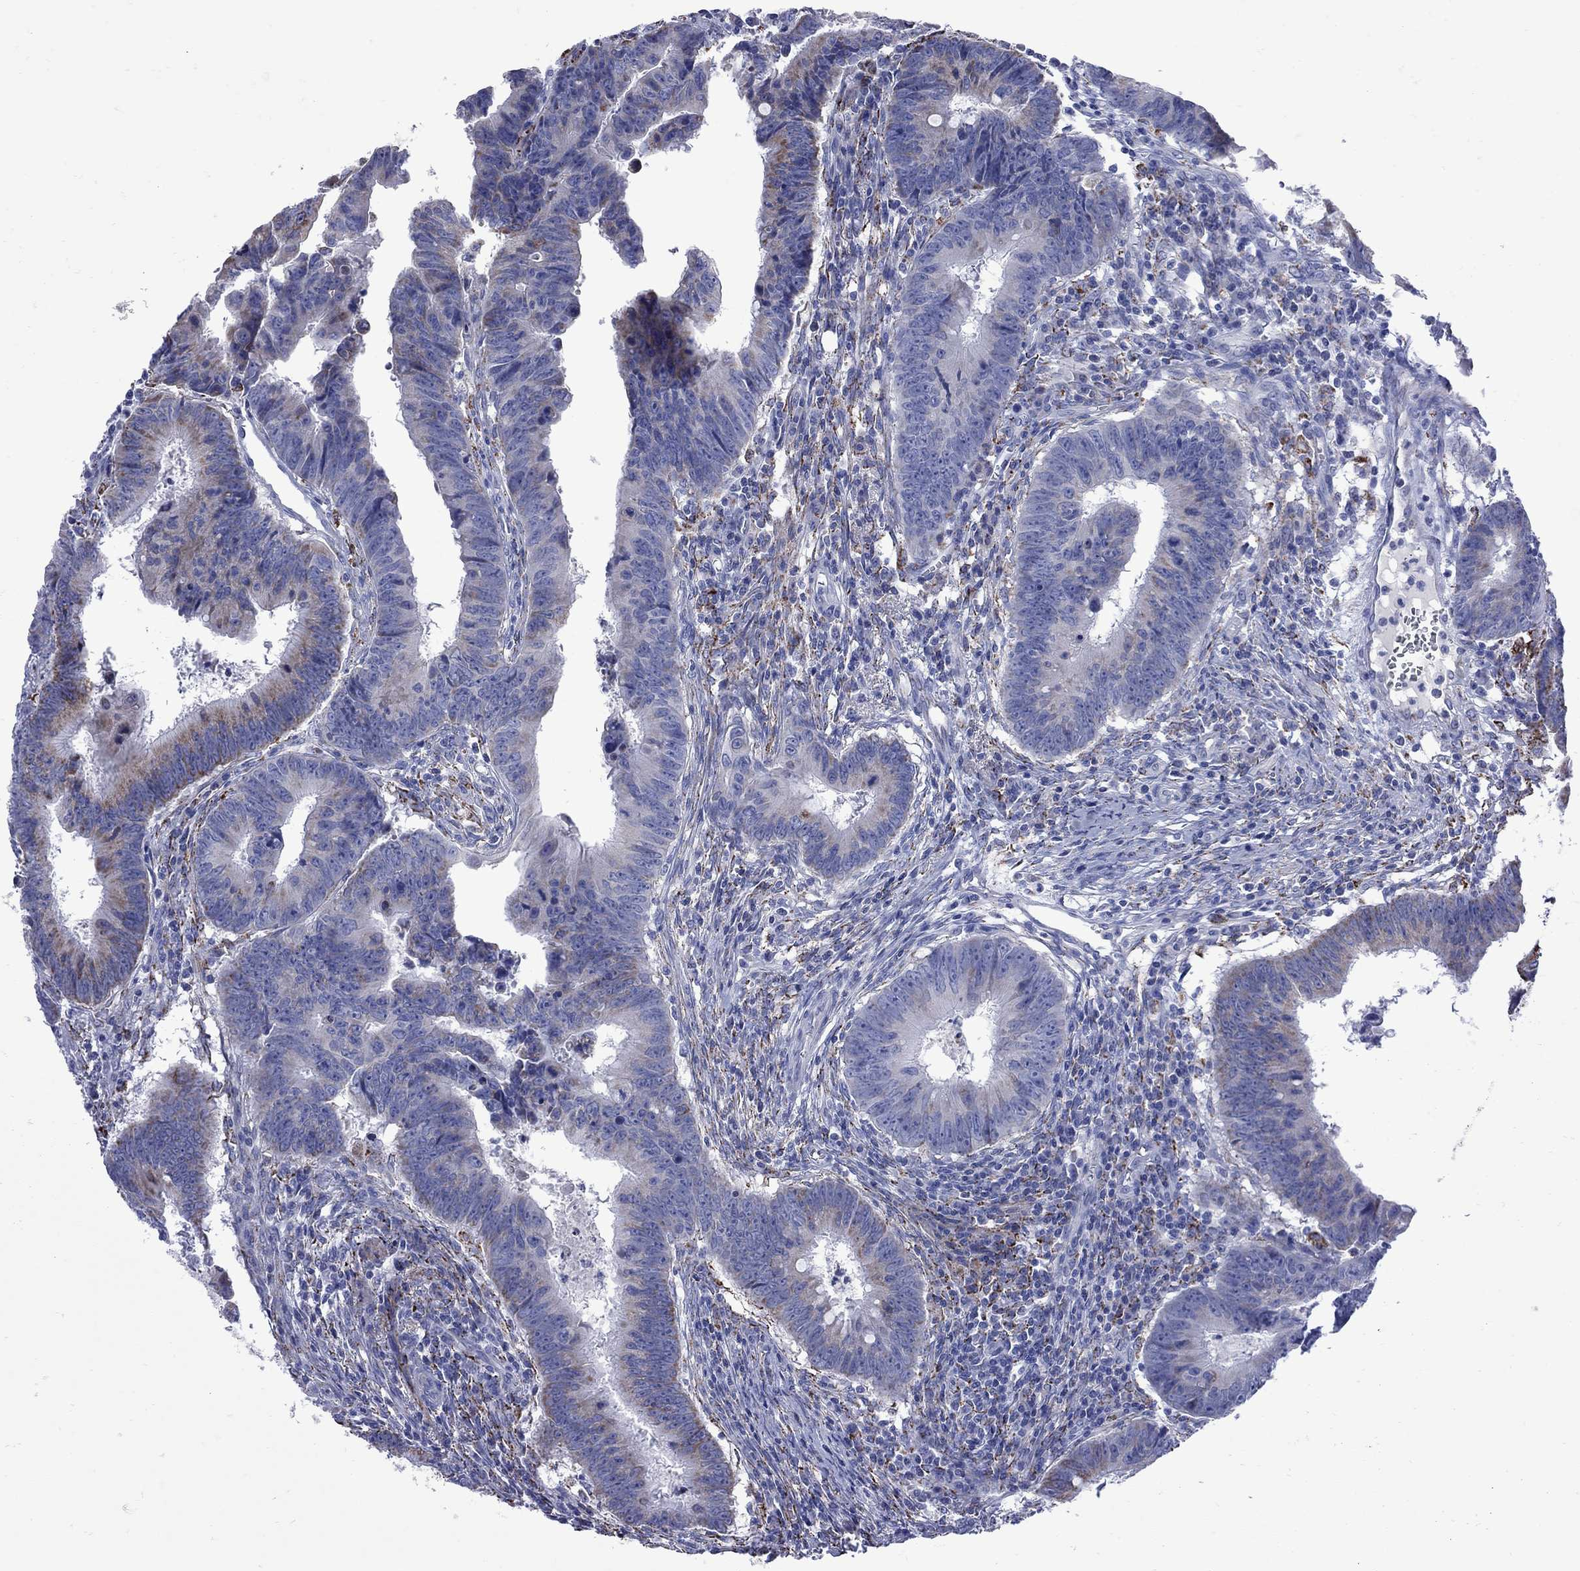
{"staining": {"intensity": "strong", "quantity": "<25%", "location": "cytoplasmic/membranous"}, "tissue": "colorectal cancer", "cell_type": "Tumor cells", "image_type": "cancer", "snomed": [{"axis": "morphology", "description": "Adenocarcinoma, NOS"}, {"axis": "topography", "description": "Colon"}], "caption": "Human colorectal cancer (adenocarcinoma) stained with a protein marker shows strong staining in tumor cells.", "gene": "SESTD1", "patient": {"sex": "female", "age": 87}}